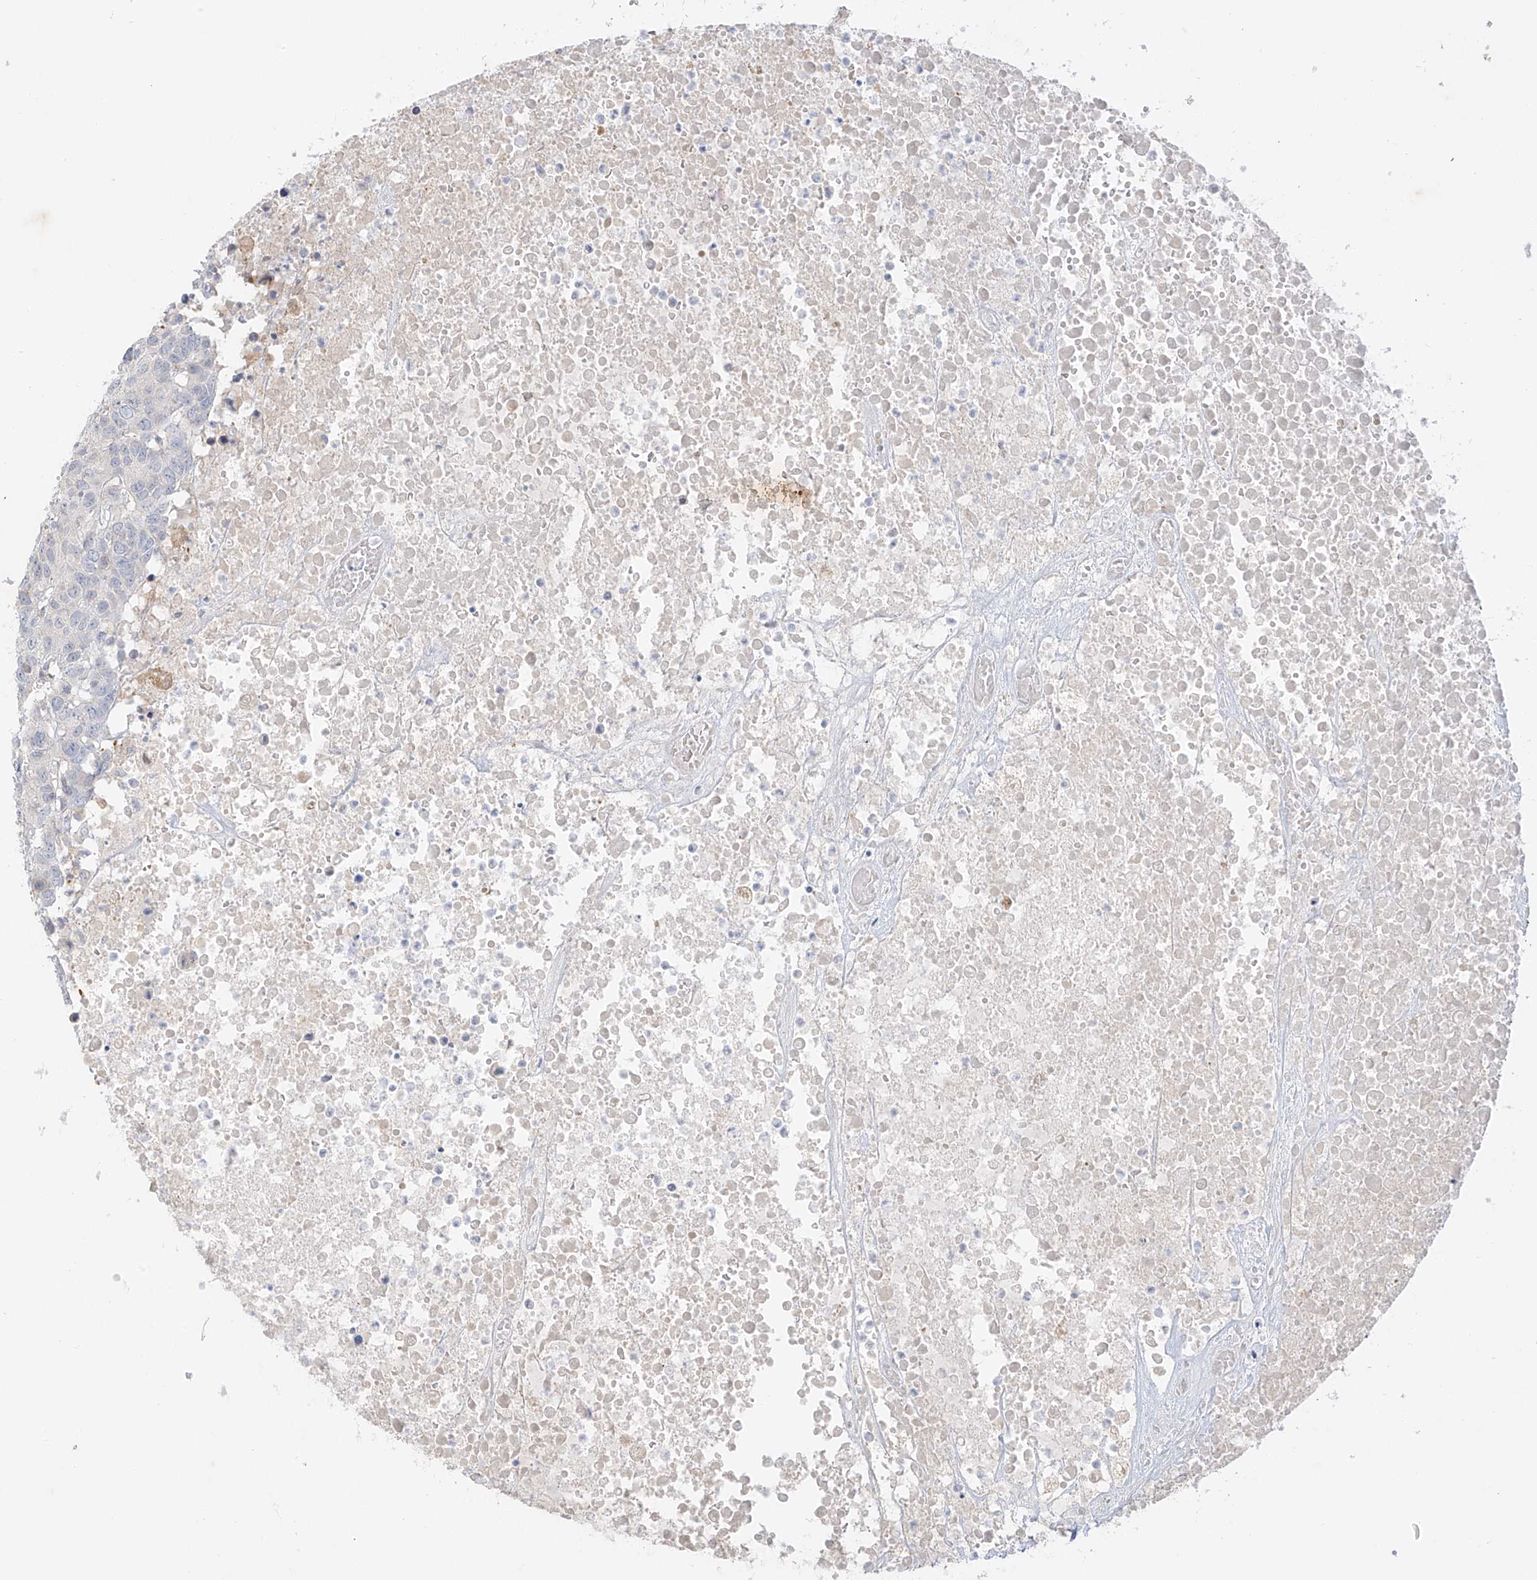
{"staining": {"intensity": "negative", "quantity": "none", "location": "none"}, "tissue": "head and neck cancer", "cell_type": "Tumor cells", "image_type": "cancer", "snomed": [{"axis": "morphology", "description": "Squamous cell carcinoma, NOS"}, {"axis": "topography", "description": "Head-Neck"}], "caption": "This is an immunohistochemistry (IHC) micrograph of human head and neck squamous cell carcinoma. There is no expression in tumor cells.", "gene": "UPK1B", "patient": {"sex": "male", "age": 66}}